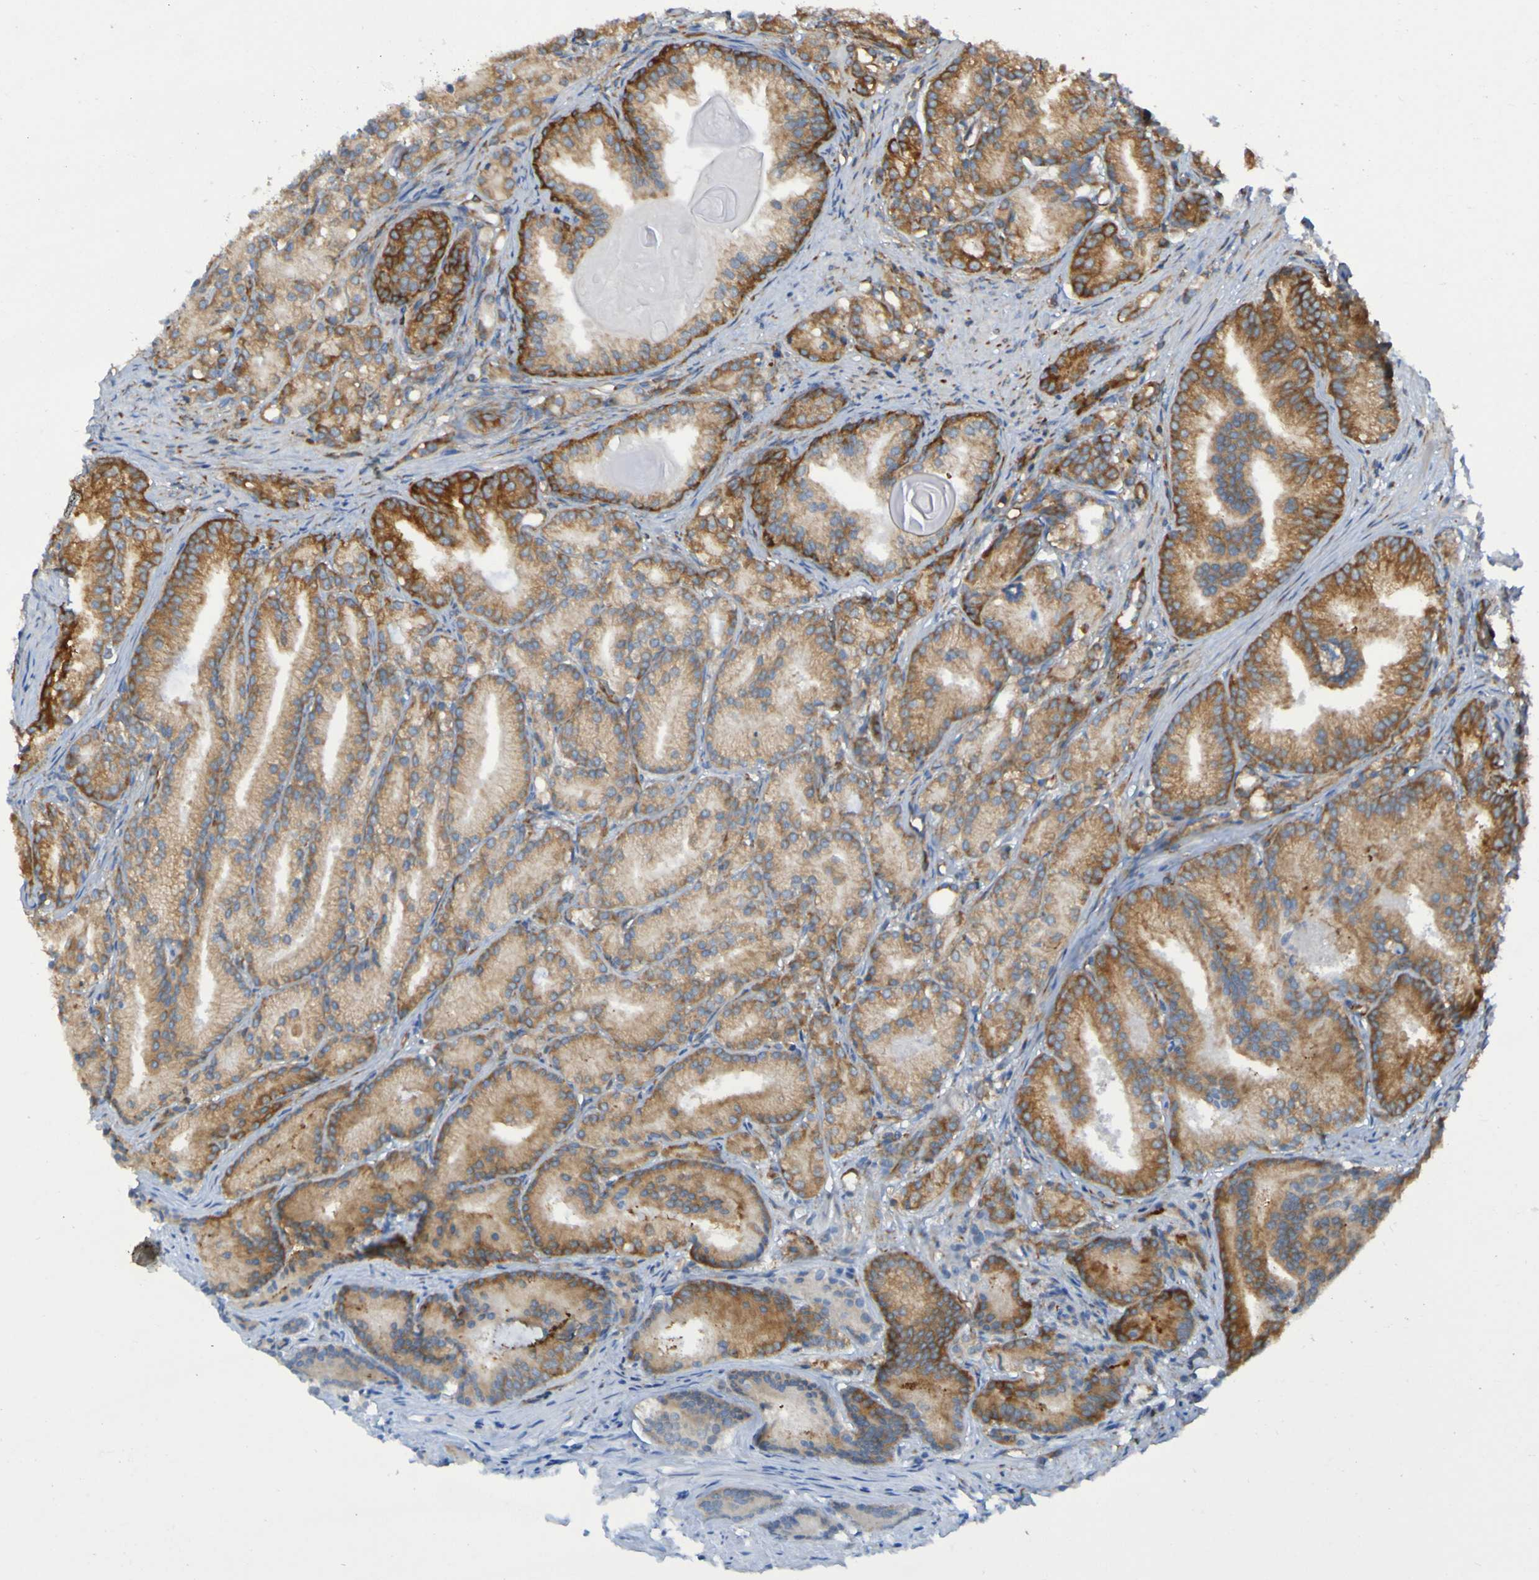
{"staining": {"intensity": "moderate", "quantity": ">75%", "location": "cytoplasmic/membranous"}, "tissue": "prostate cancer", "cell_type": "Tumor cells", "image_type": "cancer", "snomed": [{"axis": "morphology", "description": "Adenocarcinoma, Low grade"}, {"axis": "topography", "description": "Prostate"}], "caption": "Immunohistochemical staining of prostate cancer (adenocarcinoma (low-grade)) shows moderate cytoplasmic/membranous protein staining in about >75% of tumor cells.", "gene": "RPL10", "patient": {"sex": "male", "age": 72}}